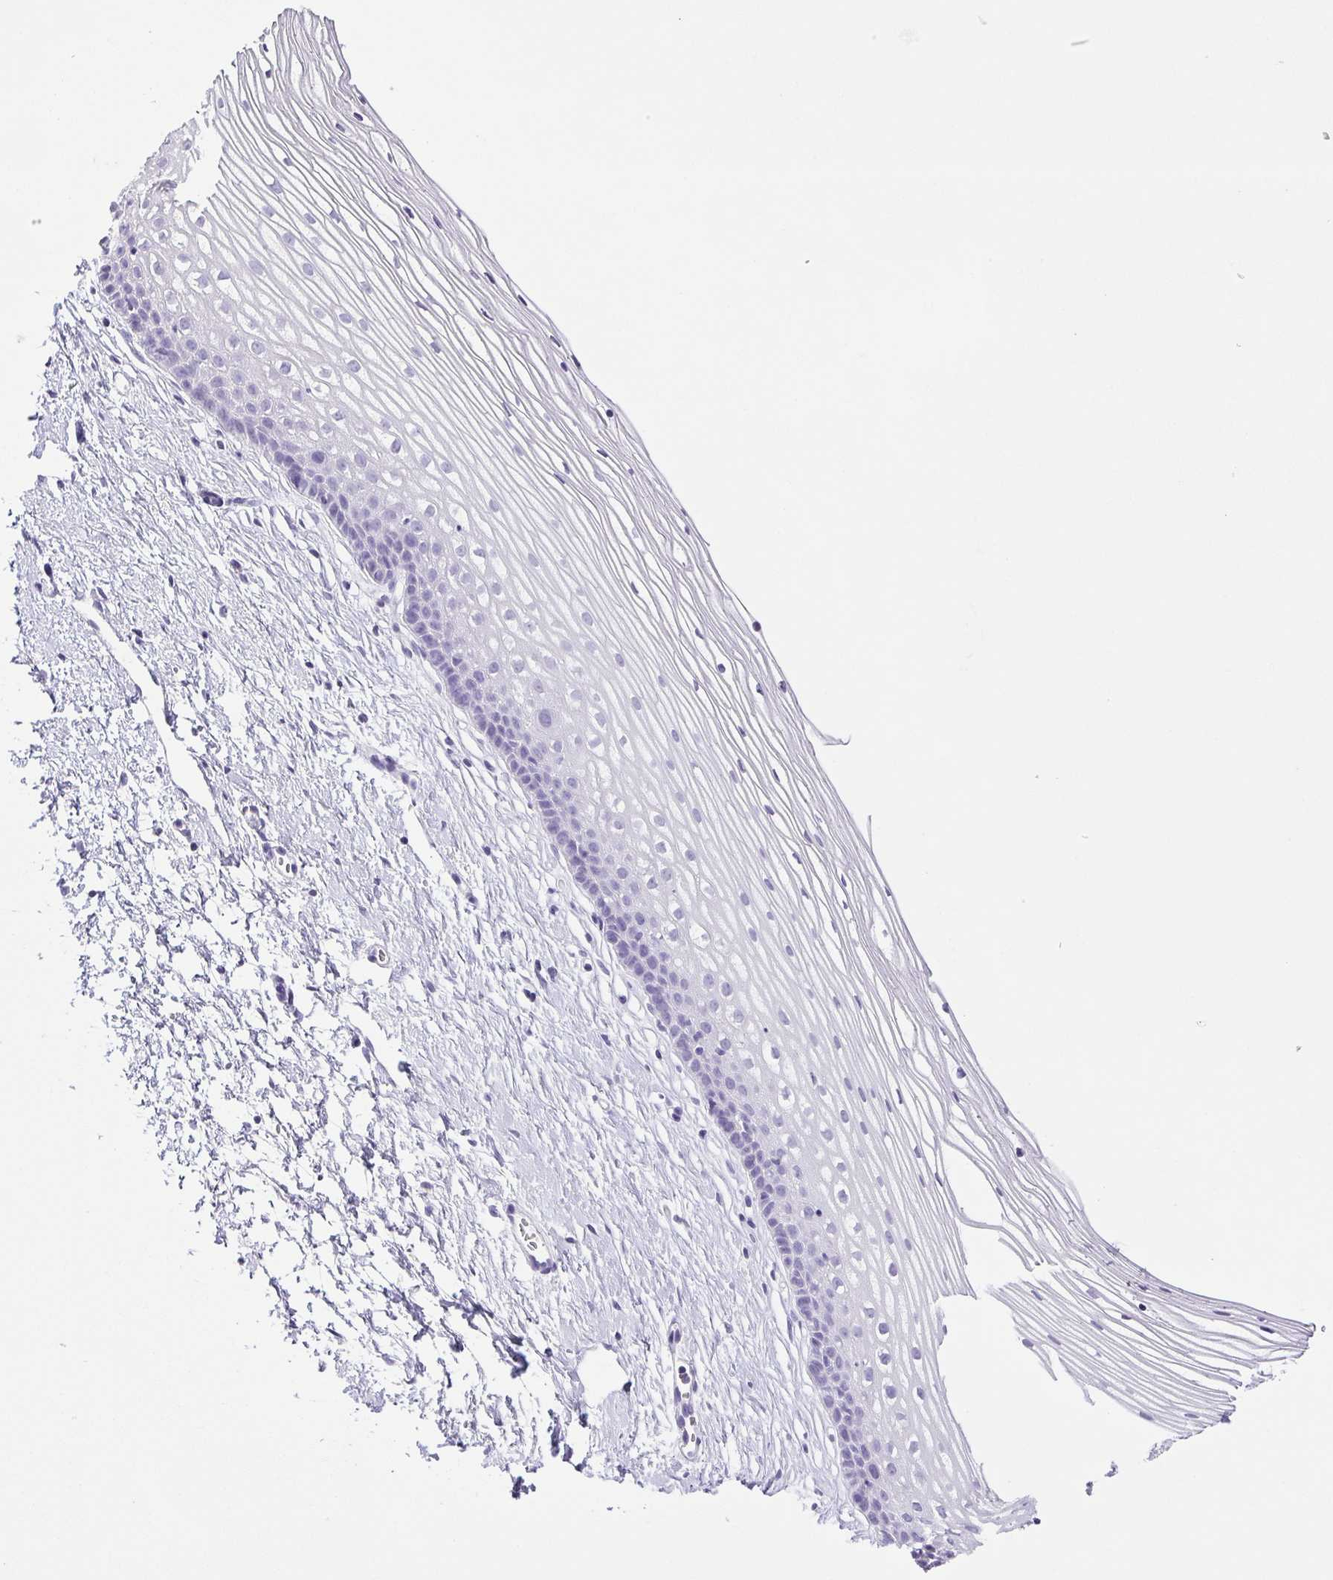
{"staining": {"intensity": "negative", "quantity": "none", "location": "none"}, "tissue": "cervix", "cell_type": "Glandular cells", "image_type": "normal", "snomed": [{"axis": "morphology", "description": "Normal tissue, NOS"}, {"axis": "topography", "description": "Cervix"}], "caption": "The image exhibits no significant expression in glandular cells of cervix.", "gene": "HLA", "patient": {"sex": "female", "age": 40}}